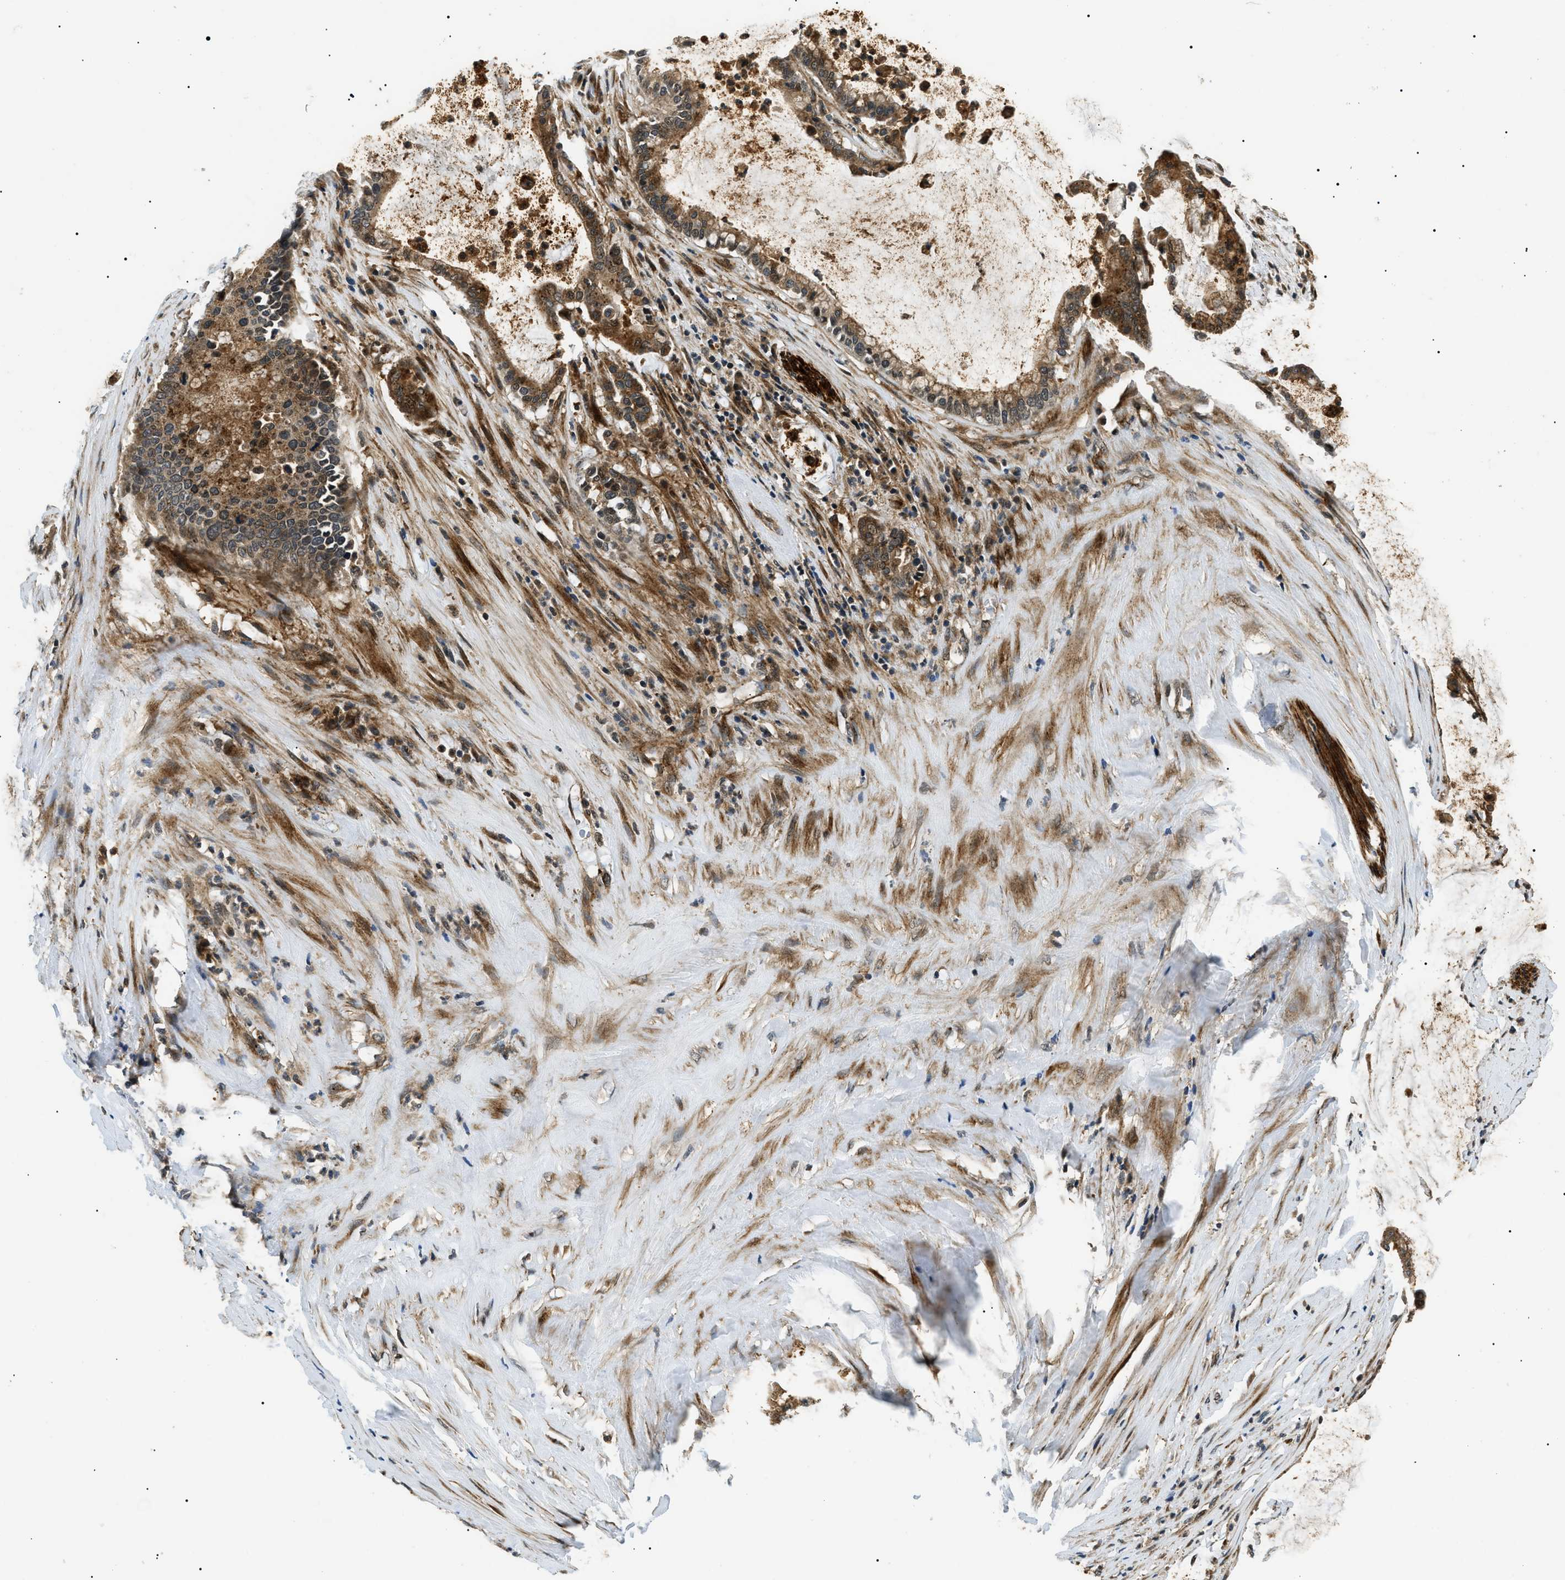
{"staining": {"intensity": "moderate", "quantity": ">75%", "location": "cytoplasmic/membranous"}, "tissue": "pancreatic cancer", "cell_type": "Tumor cells", "image_type": "cancer", "snomed": [{"axis": "morphology", "description": "Adenocarcinoma, NOS"}, {"axis": "topography", "description": "Pancreas"}], "caption": "The immunohistochemical stain highlights moderate cytoplasmic/membranous expression in tumor cells of pancreatic cancer (adenocarcinoma) tissue. (Brightfield microscopy of DAB IHC at high magnification).", "gene": "ATP6AP1", "patient": {"sex": "male", "age": 41}}